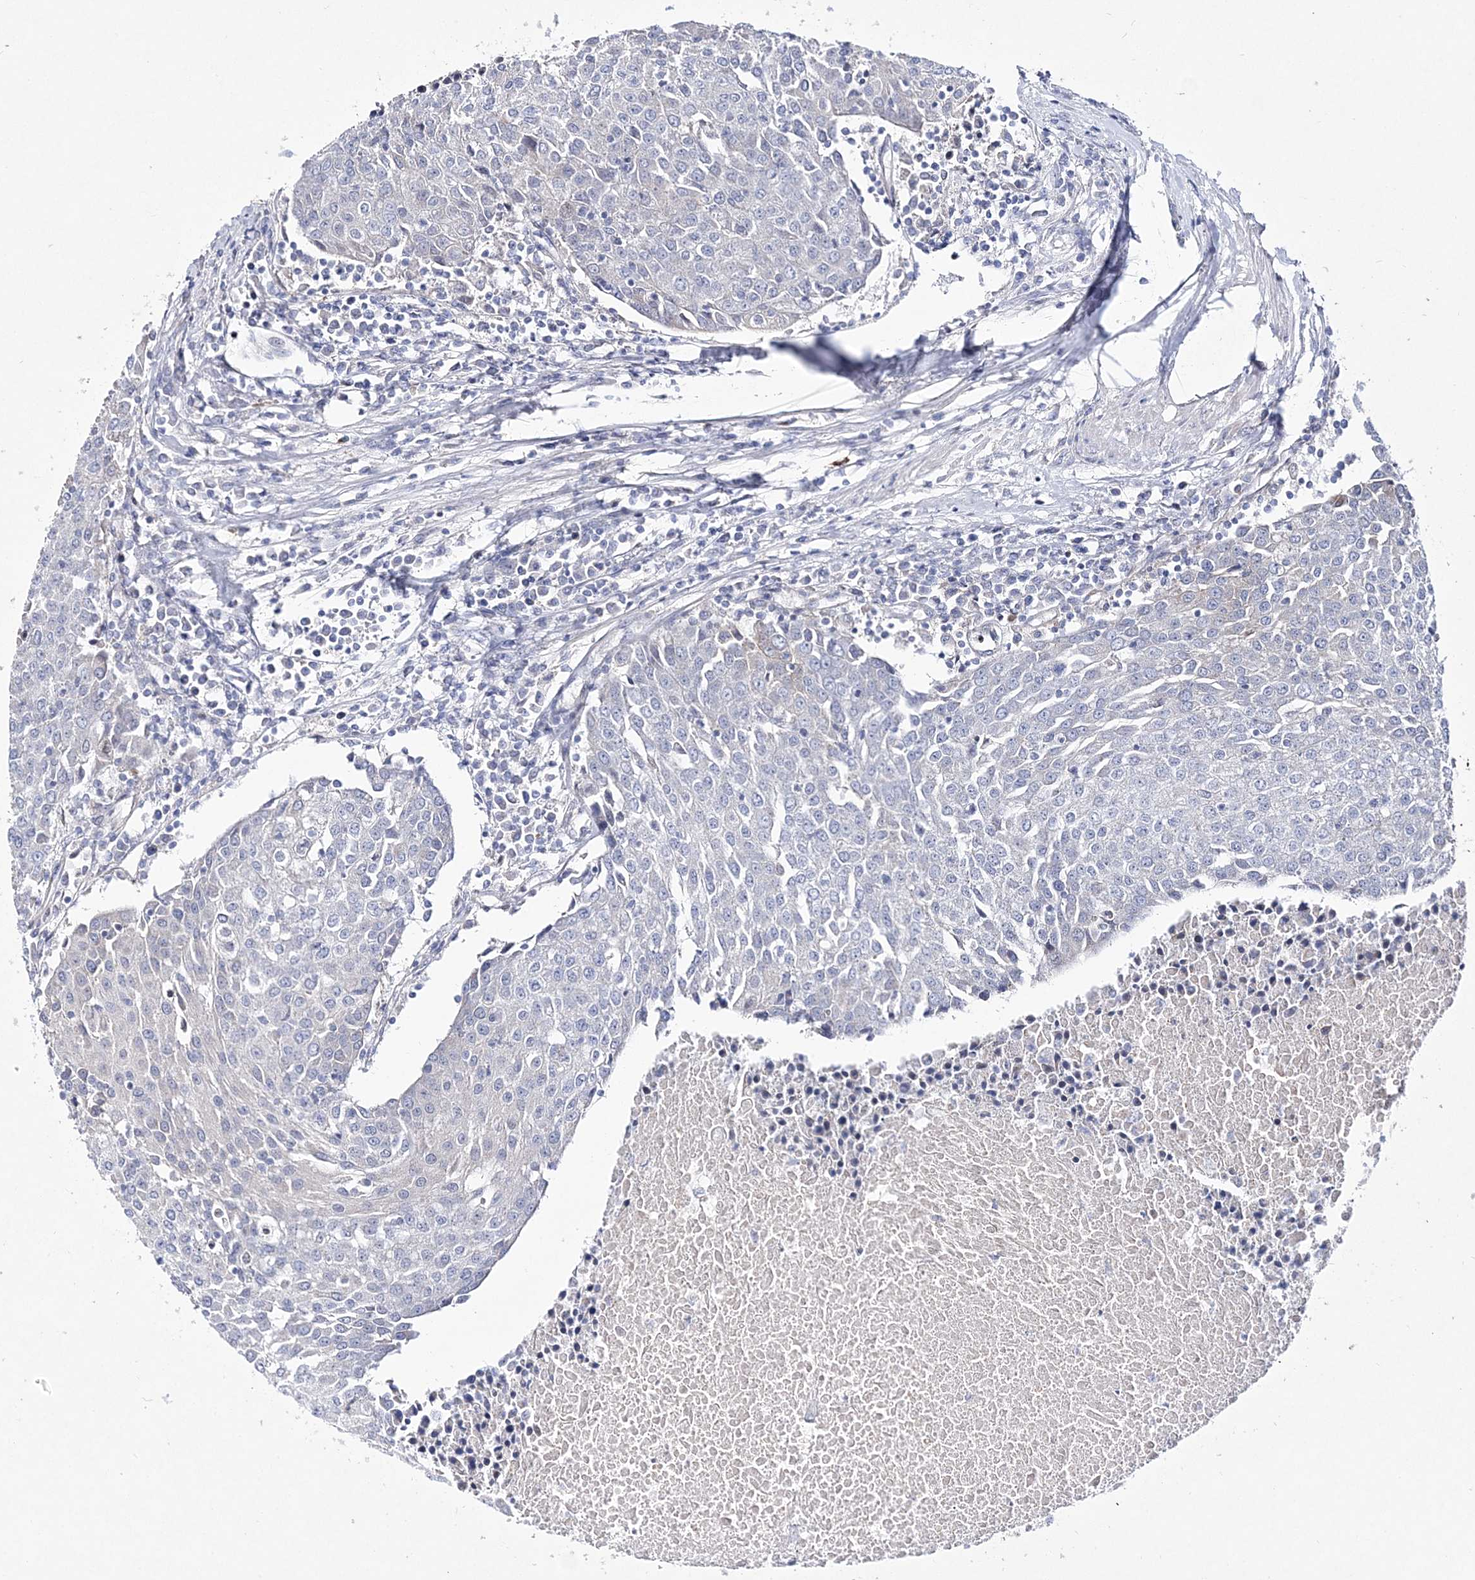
{"staining": {"intensity": "negative", "quantity": "none", "location": "none"}, "tissue": "urothelial cancer", "cell_type": "Tumor cells", "image_type": "cancer", "snomed": [{"axis": "morphology", "description": "Urothelial carcinoma, High grade"}, {"axis": "topography", "description": "Urinary bladder"}], "caption": "Tumor cells show no significant positivity in urothelial carcinoma (high-grade). (Stains: DAB (3,3'-diaminobenzidine) immunohistochemistry with hematoxylin counter stain, Microscopy: brightfield microscopy at high magnification).", "gene": "ANO1", "patient": {"sex": "female", "age": 85}}